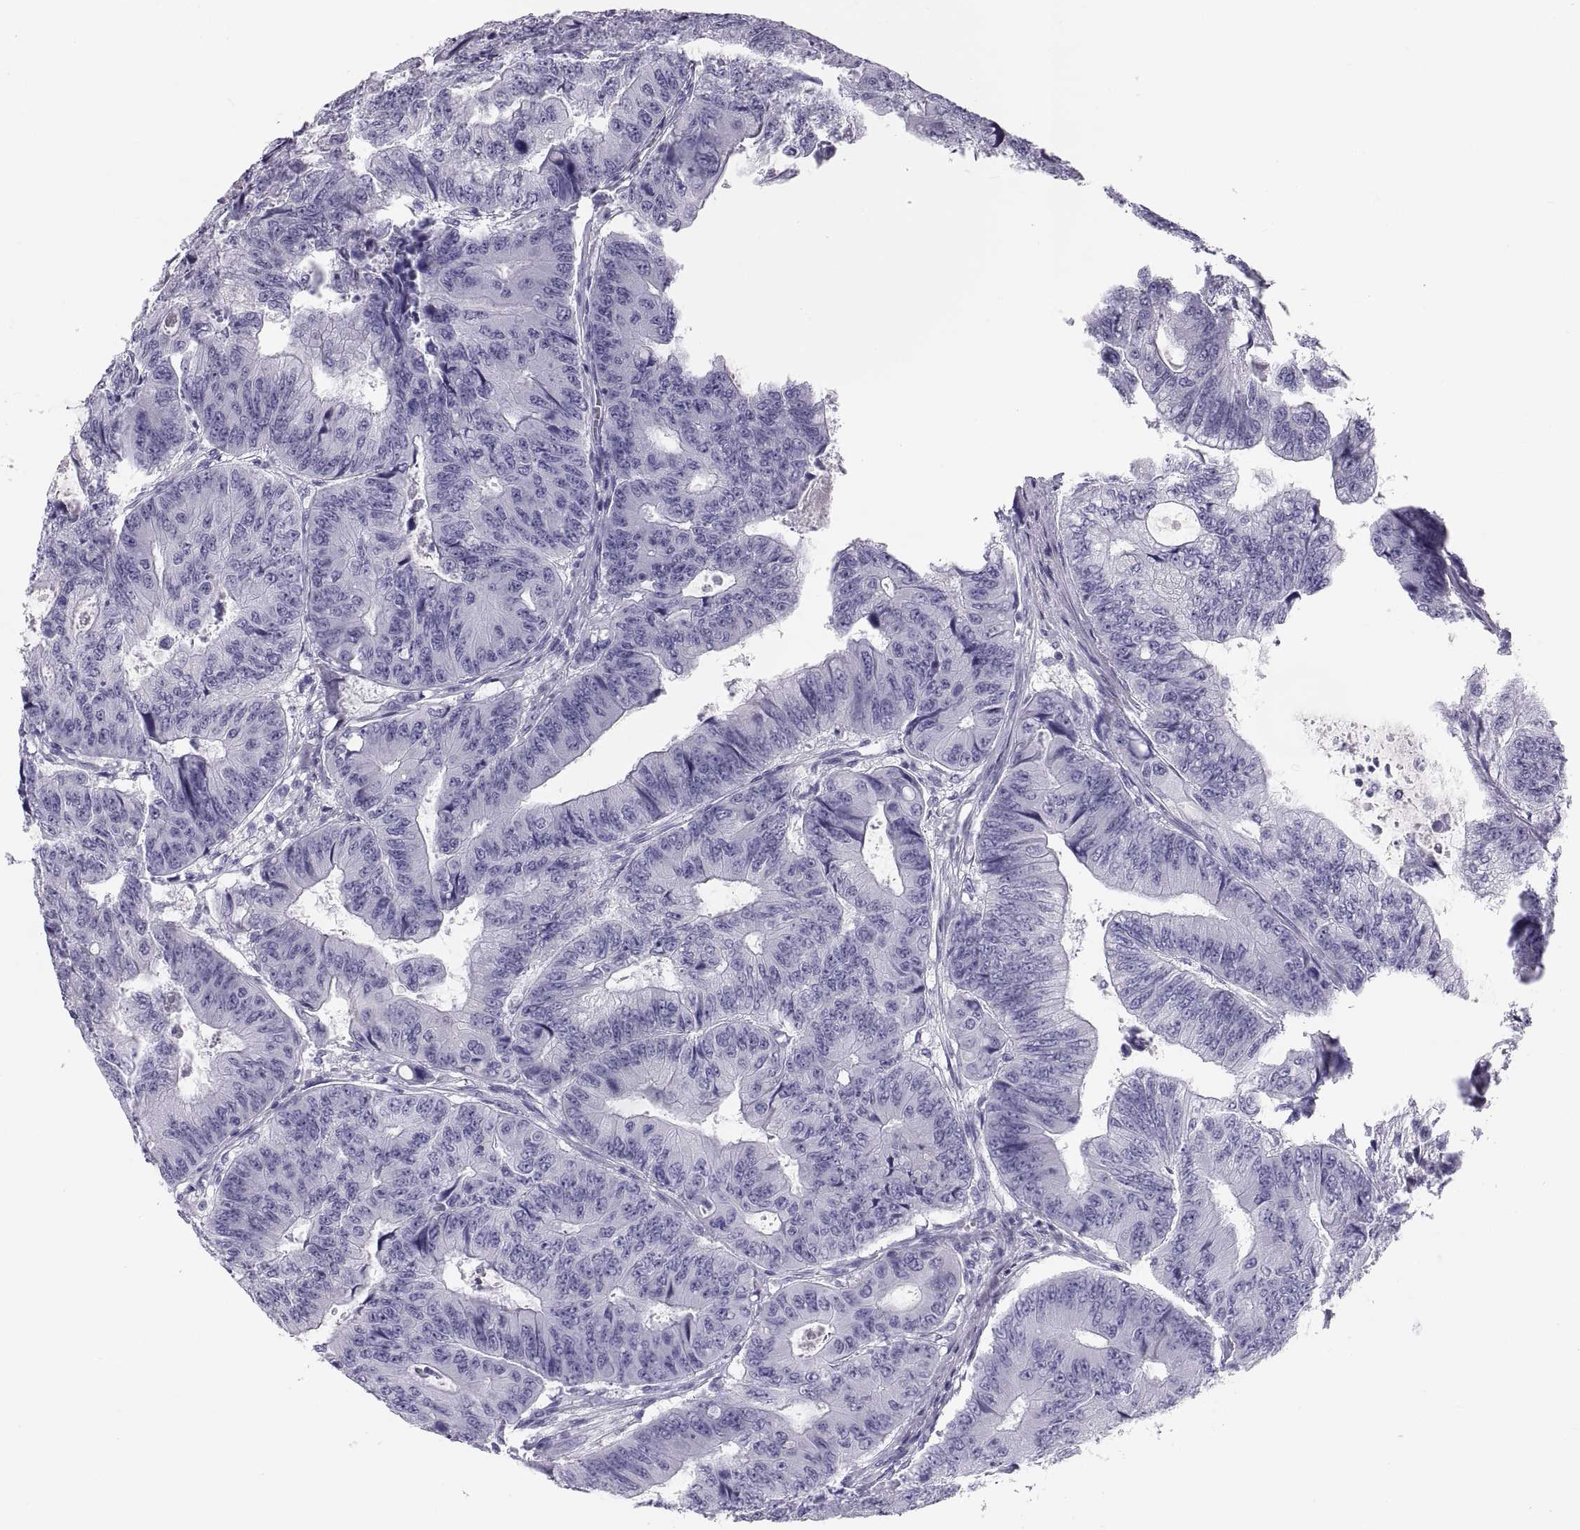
{"staining": {"intensity": "negative", "quantity": "none", "location": "none"}, "tissue": "colorectal cancer", "cell_type": "Tumor cells", "image_type": "cancer", "snomed": [{"axis": "morphology", "description": "Adenocarcinoma, NOS"}, {"axis": "topography", "description": "Colon"}], "caption": "A micrograph of colorectal cancer stained for a protein shows no brown staining in tumor cells. (DAB (3,3'-diaminobenzidine) immunohistochemistry, high magnification).", "gene": "PAX2", "patient": {"sex": "female", "age": 48}}